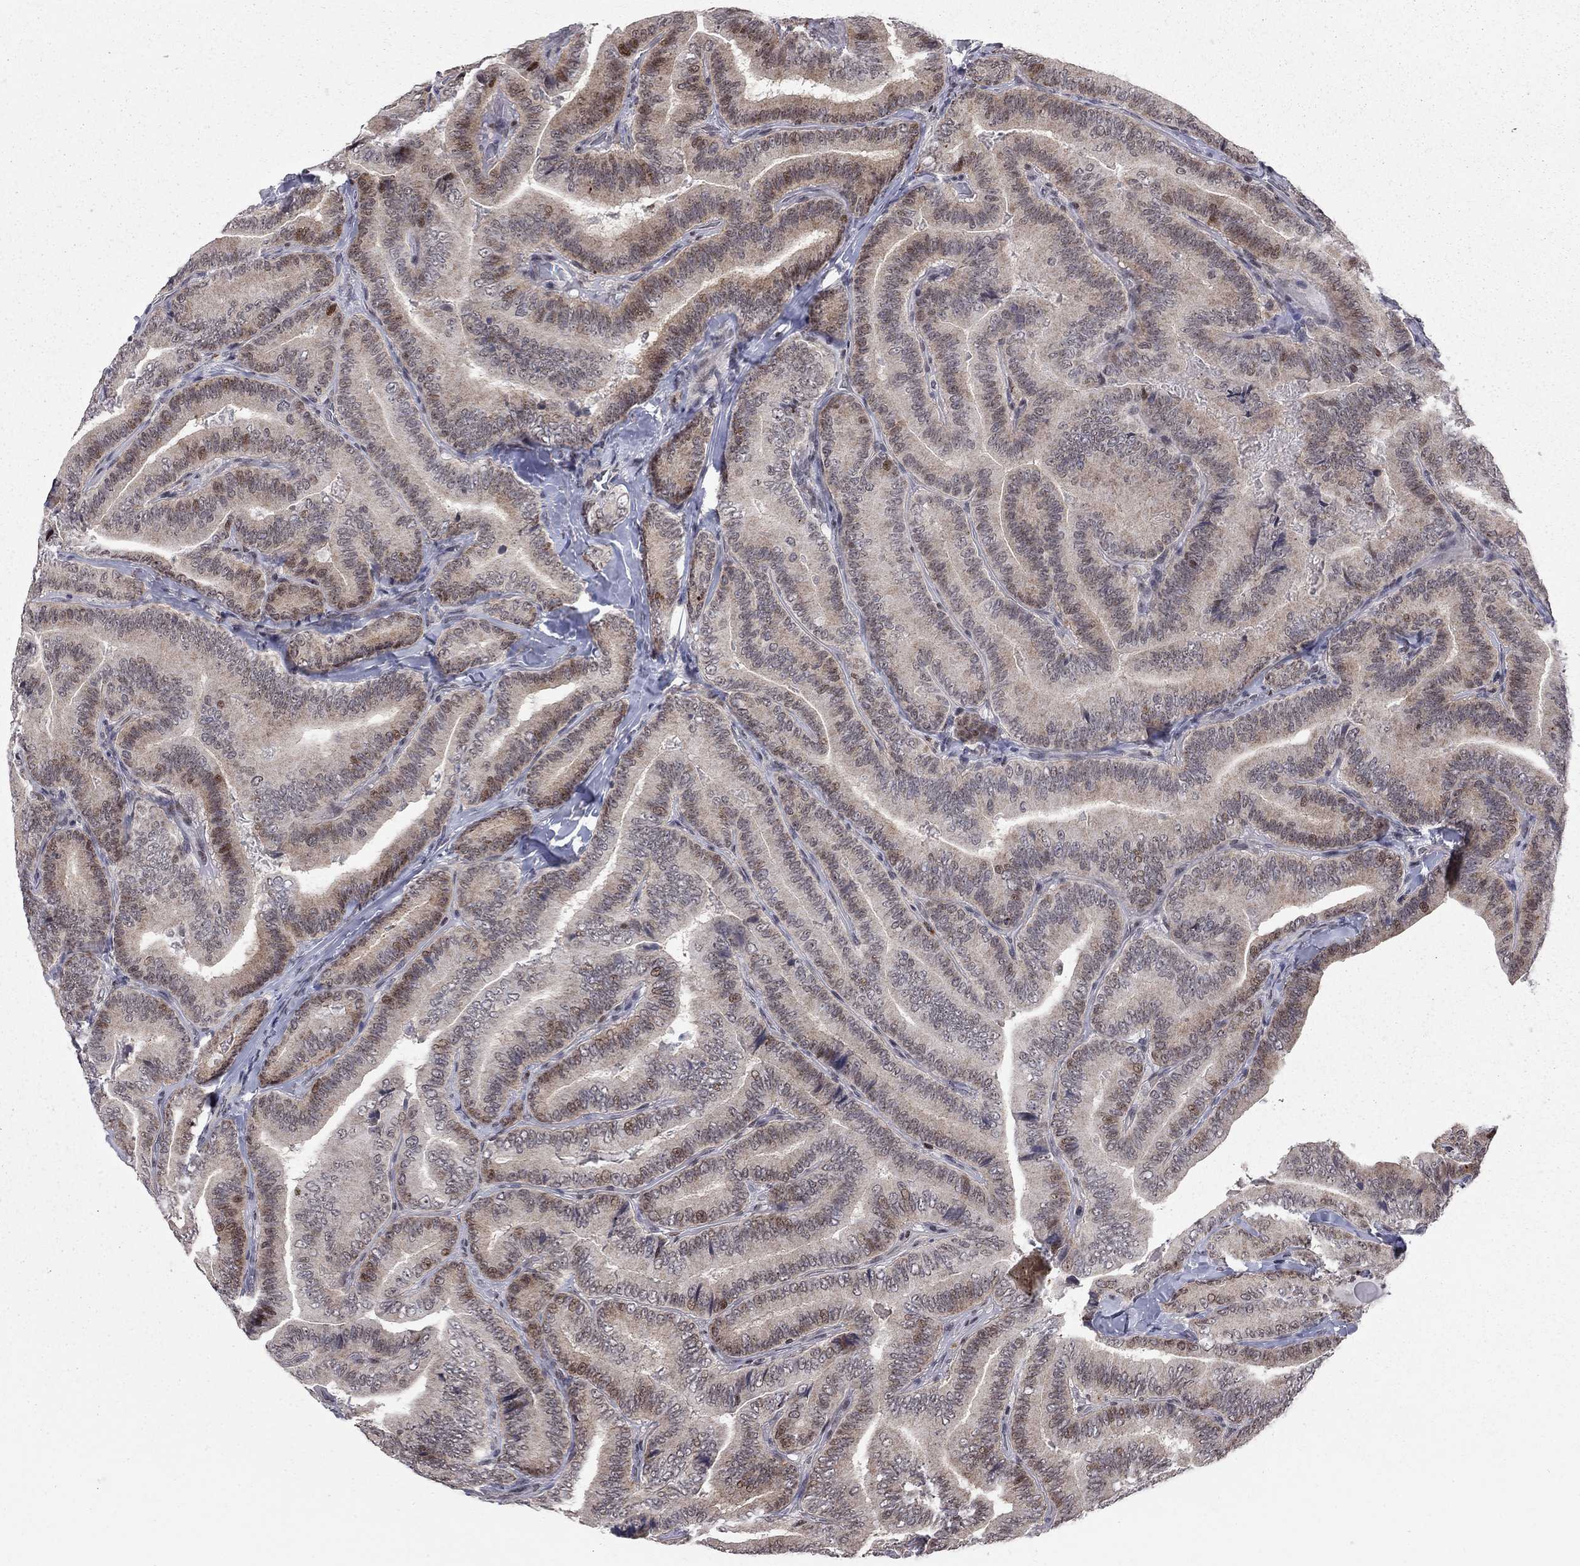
{"staining": {"intensity": "moderate", "quantity": "<25%", "location": "nuclear"}, "tissue": "thyroid cancer", "cell_type": "Tumor cells", "image_type": "cancer", "snomed": [{"axis": "morphology", "description": "Papillary adenocarcinoma, NOS"}, {"axis": "topography", "description": "Thyroid gland"}], "caption": "Tumor cells reveal moderate nuclear staining in approximately <25% of cells in thyroid cancer.", "gene": "HDAC3", "patient": {"sex": "male", "age": 61}}